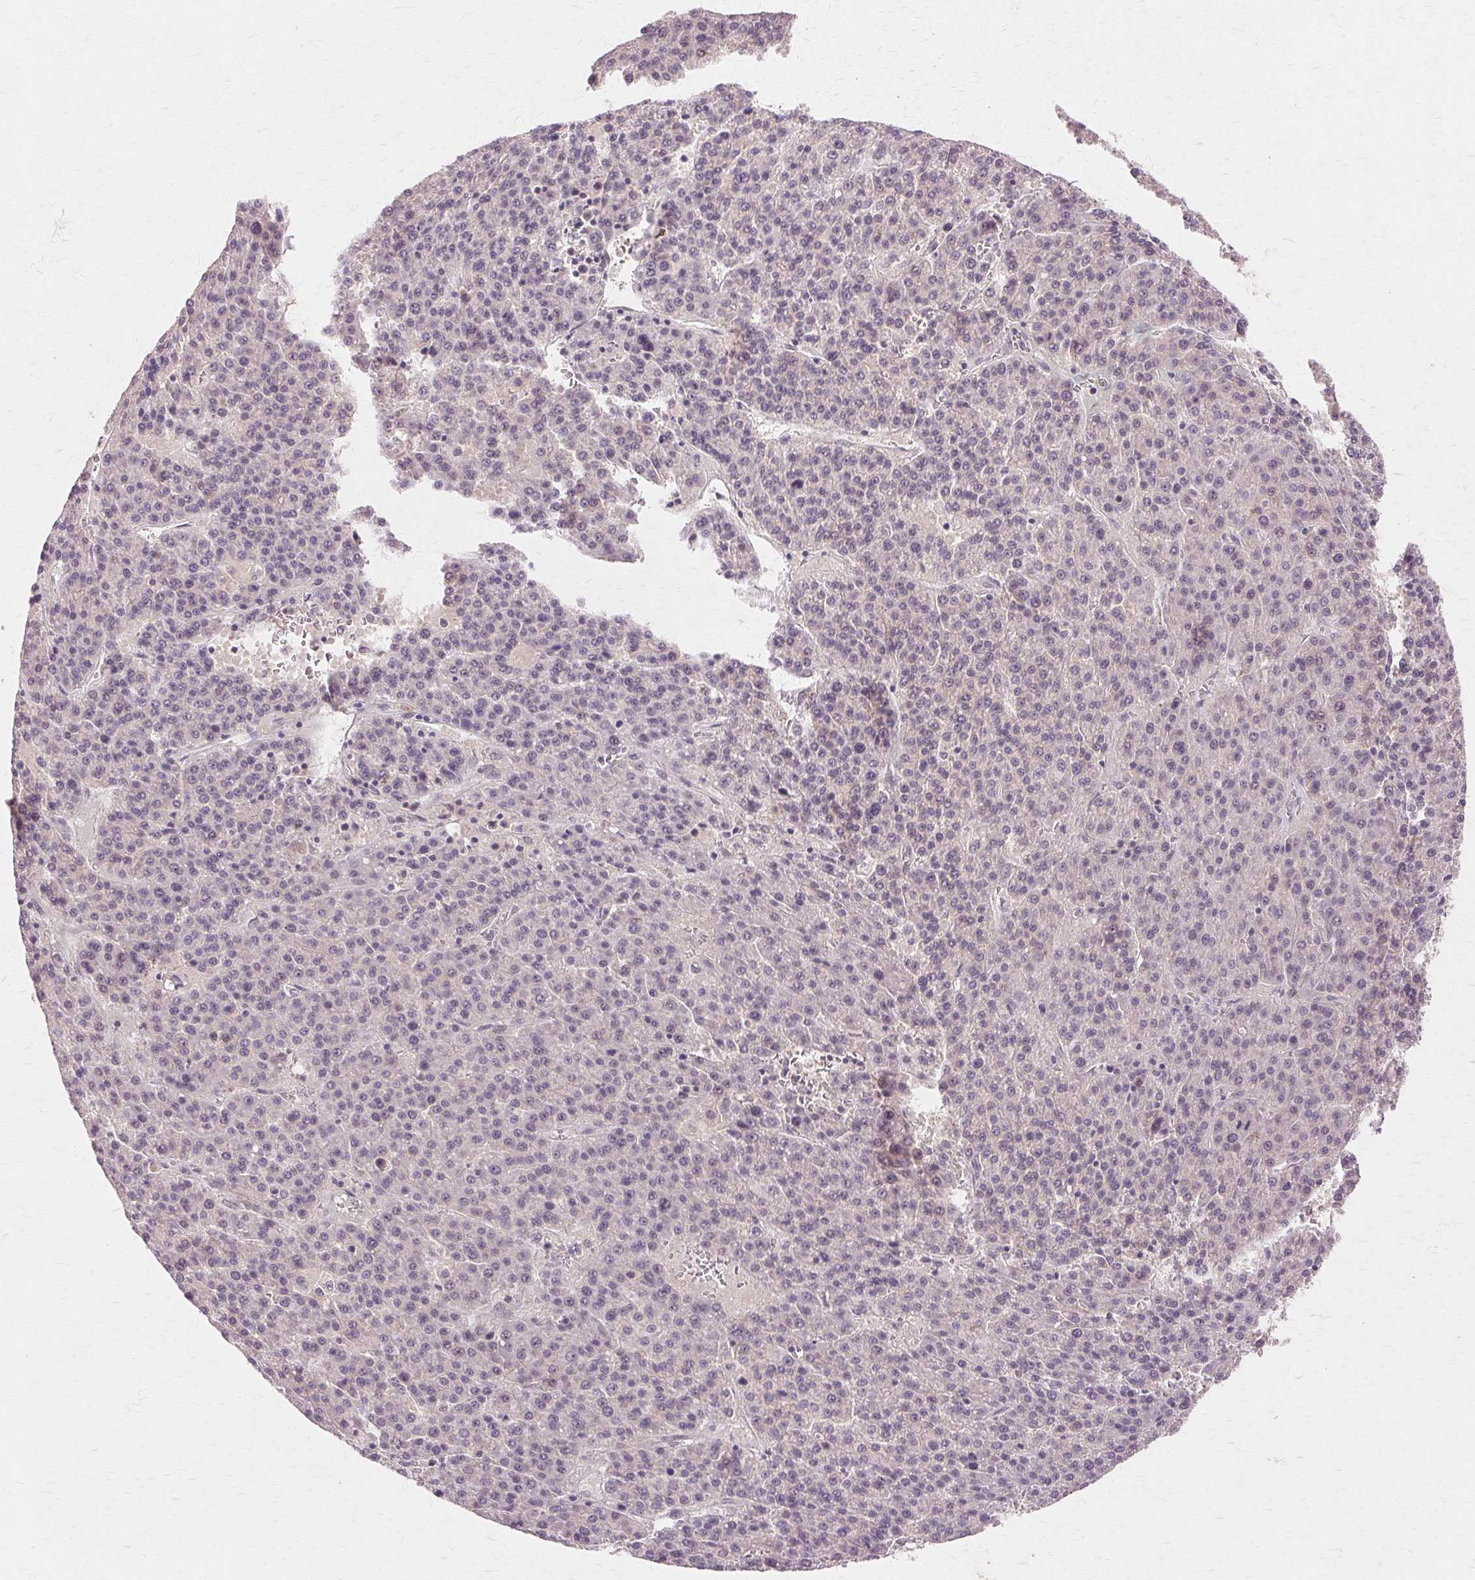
{"staining": {"intensity": "negative", "quantity": "none", "location": "none"}, "tissue": "liver cancer", "cell_type": "Tumor cells", "image_type": "cancer", "snomed": [{"axis": "morphology", "description": "Carcinoma, Hepatocellular, NOS"}, {"axis": "topography", "description": "Liver"}], "caption": "Immunohistochemistry (IHC) photomicrograph of neoplastic tissue: human liver hepatocellular carcinoma stained with DAB (3,3'-diaminobenzidine) displays no significant protein expression in tumor cells. Nuclei are stained in blue.", "gene": "PRMT5", "patient": {"sex": "female", "age": 58}}